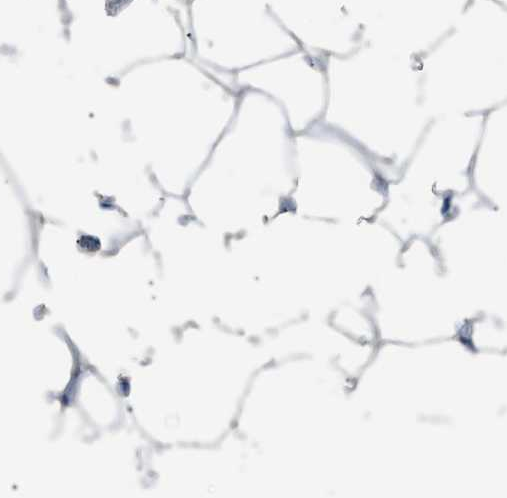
{"staining": {"intensity": "negative", "quantity": "none", "location": "none"}, "tissue": "adipose tissue", "cell_type": "Adipocytes", "image_type": "normal", "snomed": [{"axis": "morphology", "description": "Normal tissue, NOS"}, {"axis": "topography", "description": "Breast"}, {"axis": "topography", "description": "Adipose tissue"}], "caption": "A micrograph of human adipose tissue is negative for staining in adipocytes. (Immunohistochemistry (ihc), brightfield microscopy, high magnification).", "gene": "GOLM1", "patient": {"sex": "female", "age": 25}}